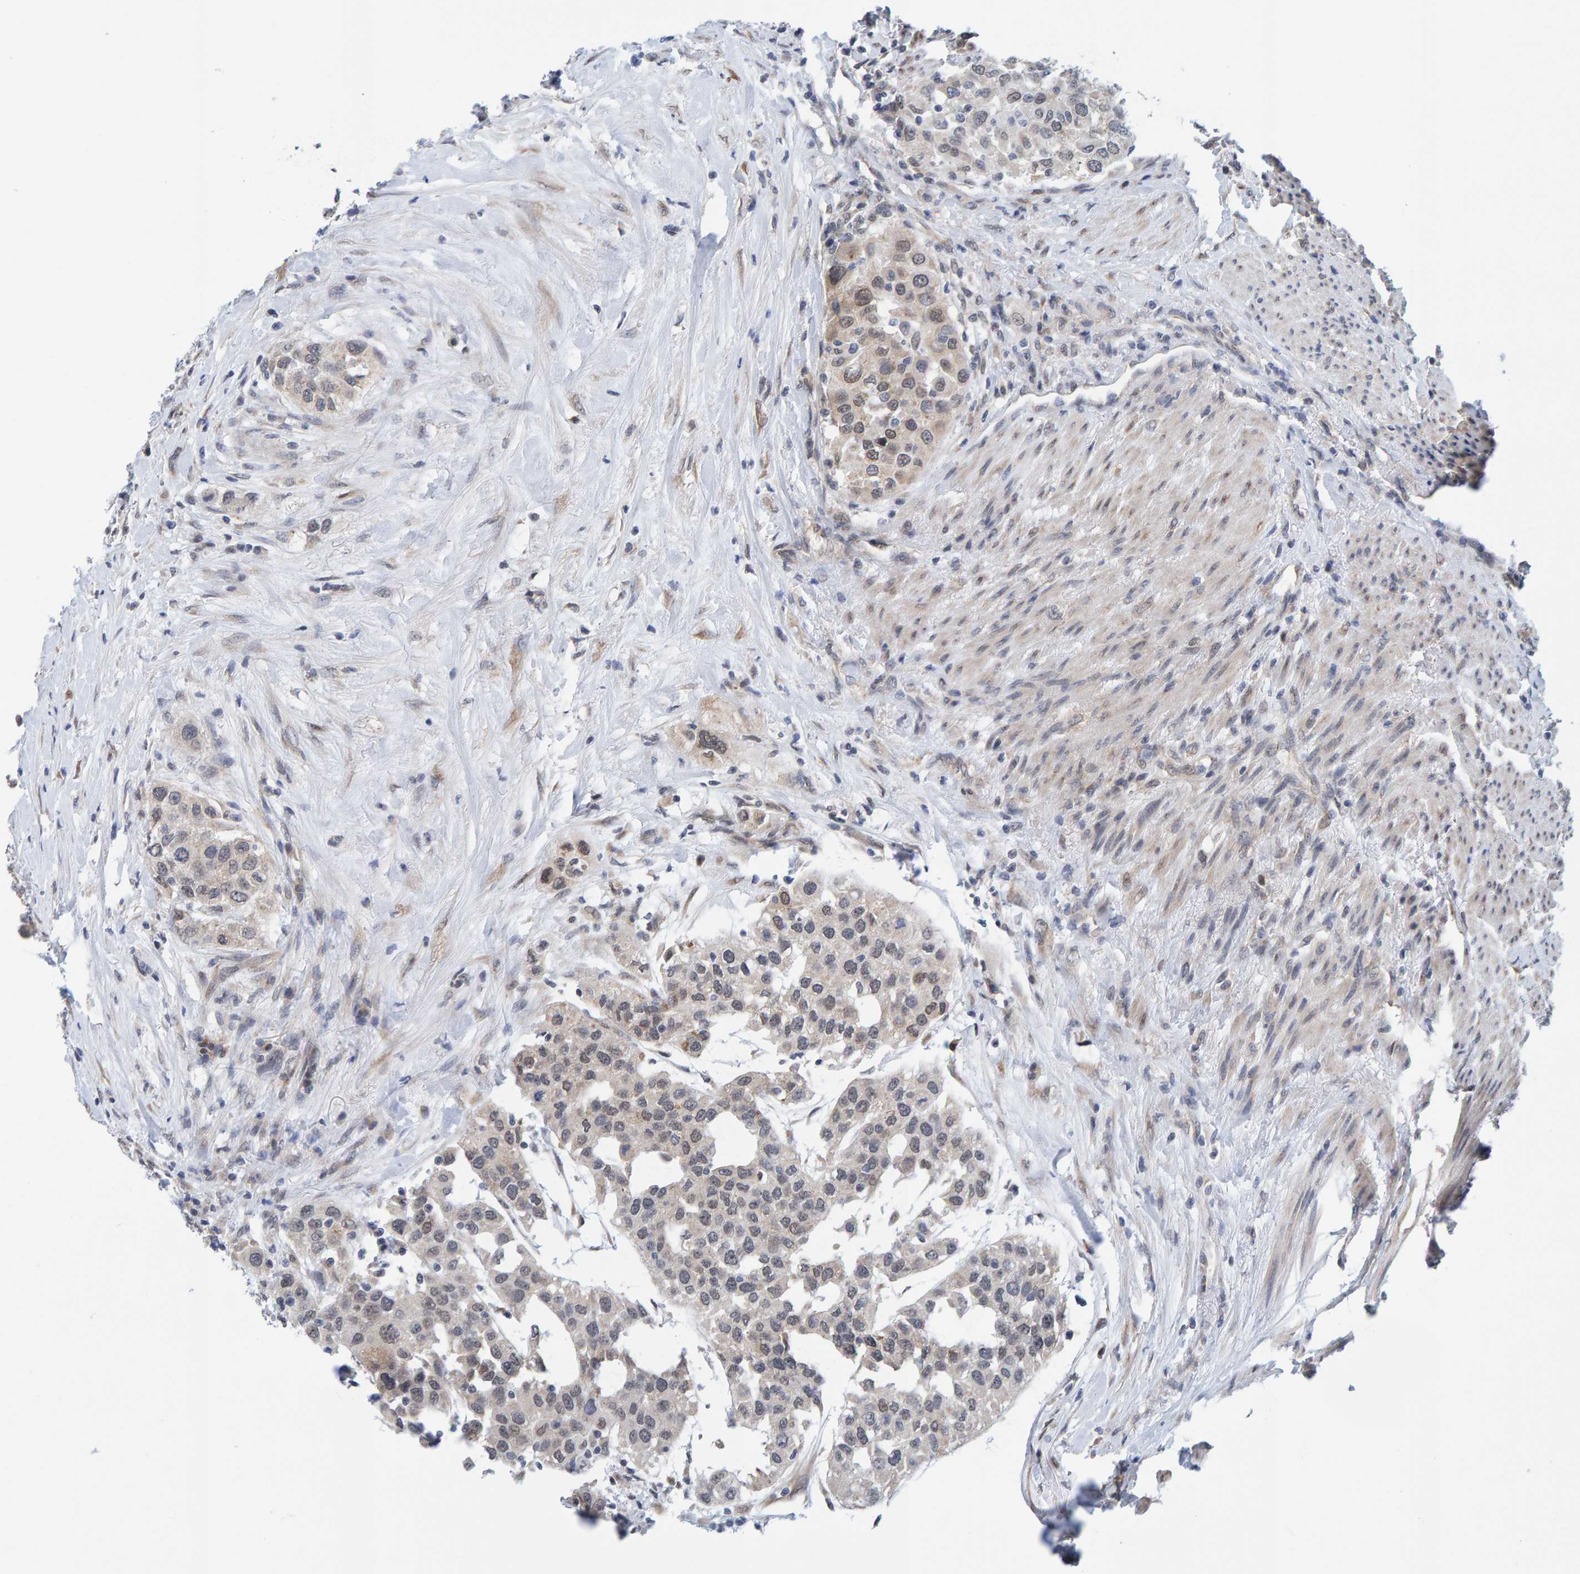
{"staining": {"intensity": "weak", "quantity": "<25%", "location": "nuclear"}, "tissue": "urothelial cancer", "cell_type": "Tumor cells", "image_type": "cancer", "snomed": [{"axis": "morphology", "description": "Urothelial carcinoma, High grade"}, {"axis": "topography", "description": "Urinary bladder"}], "caption": "A high-resolution image shows immunohistochemistry (IHC) staining of urothelial carcinoma (high-grade), which displays no significant positivity in tumor cells.", "gene": "SCRN2", "patient": {"sex": "female", "age": 80}}